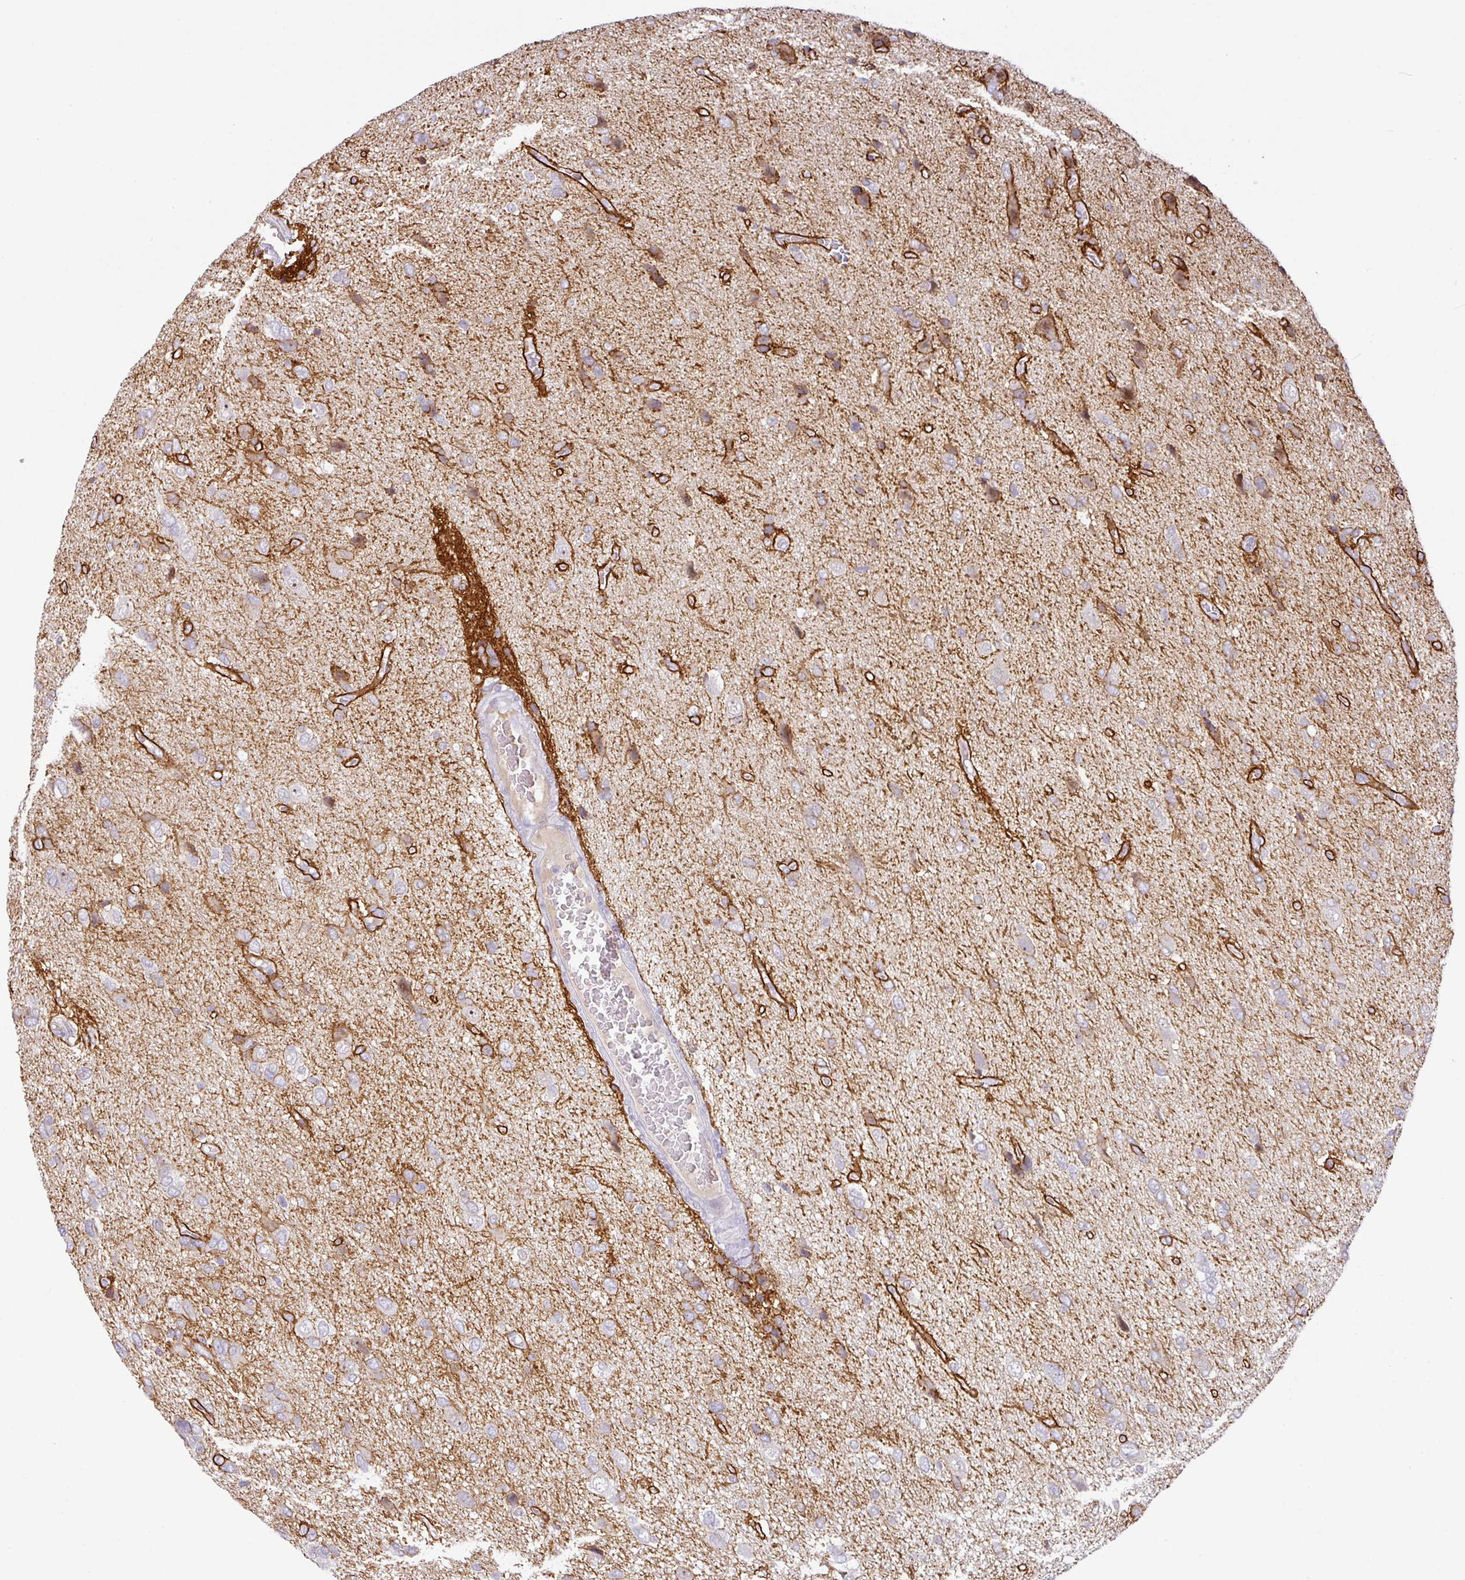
{"staining": {"intensity": "negative", "quantity": "none", "location": "none"}, "tissue": "glioma", "cell_type": "Tumor cells", "image_type": "cancer", "snomed": [{"axis": "morphology", "description": "Glioma, malignant, High grade"}, {"axis": "topography", "description": "Brain"}], "caption": "This histopathology image is of glioma stained with IHC to label a protein in brown with the nuclei are counter-stained blue. There is no staining in tumor cells.", "gene": "PARP2", "patient": {"sex": "female", "age": 59}}